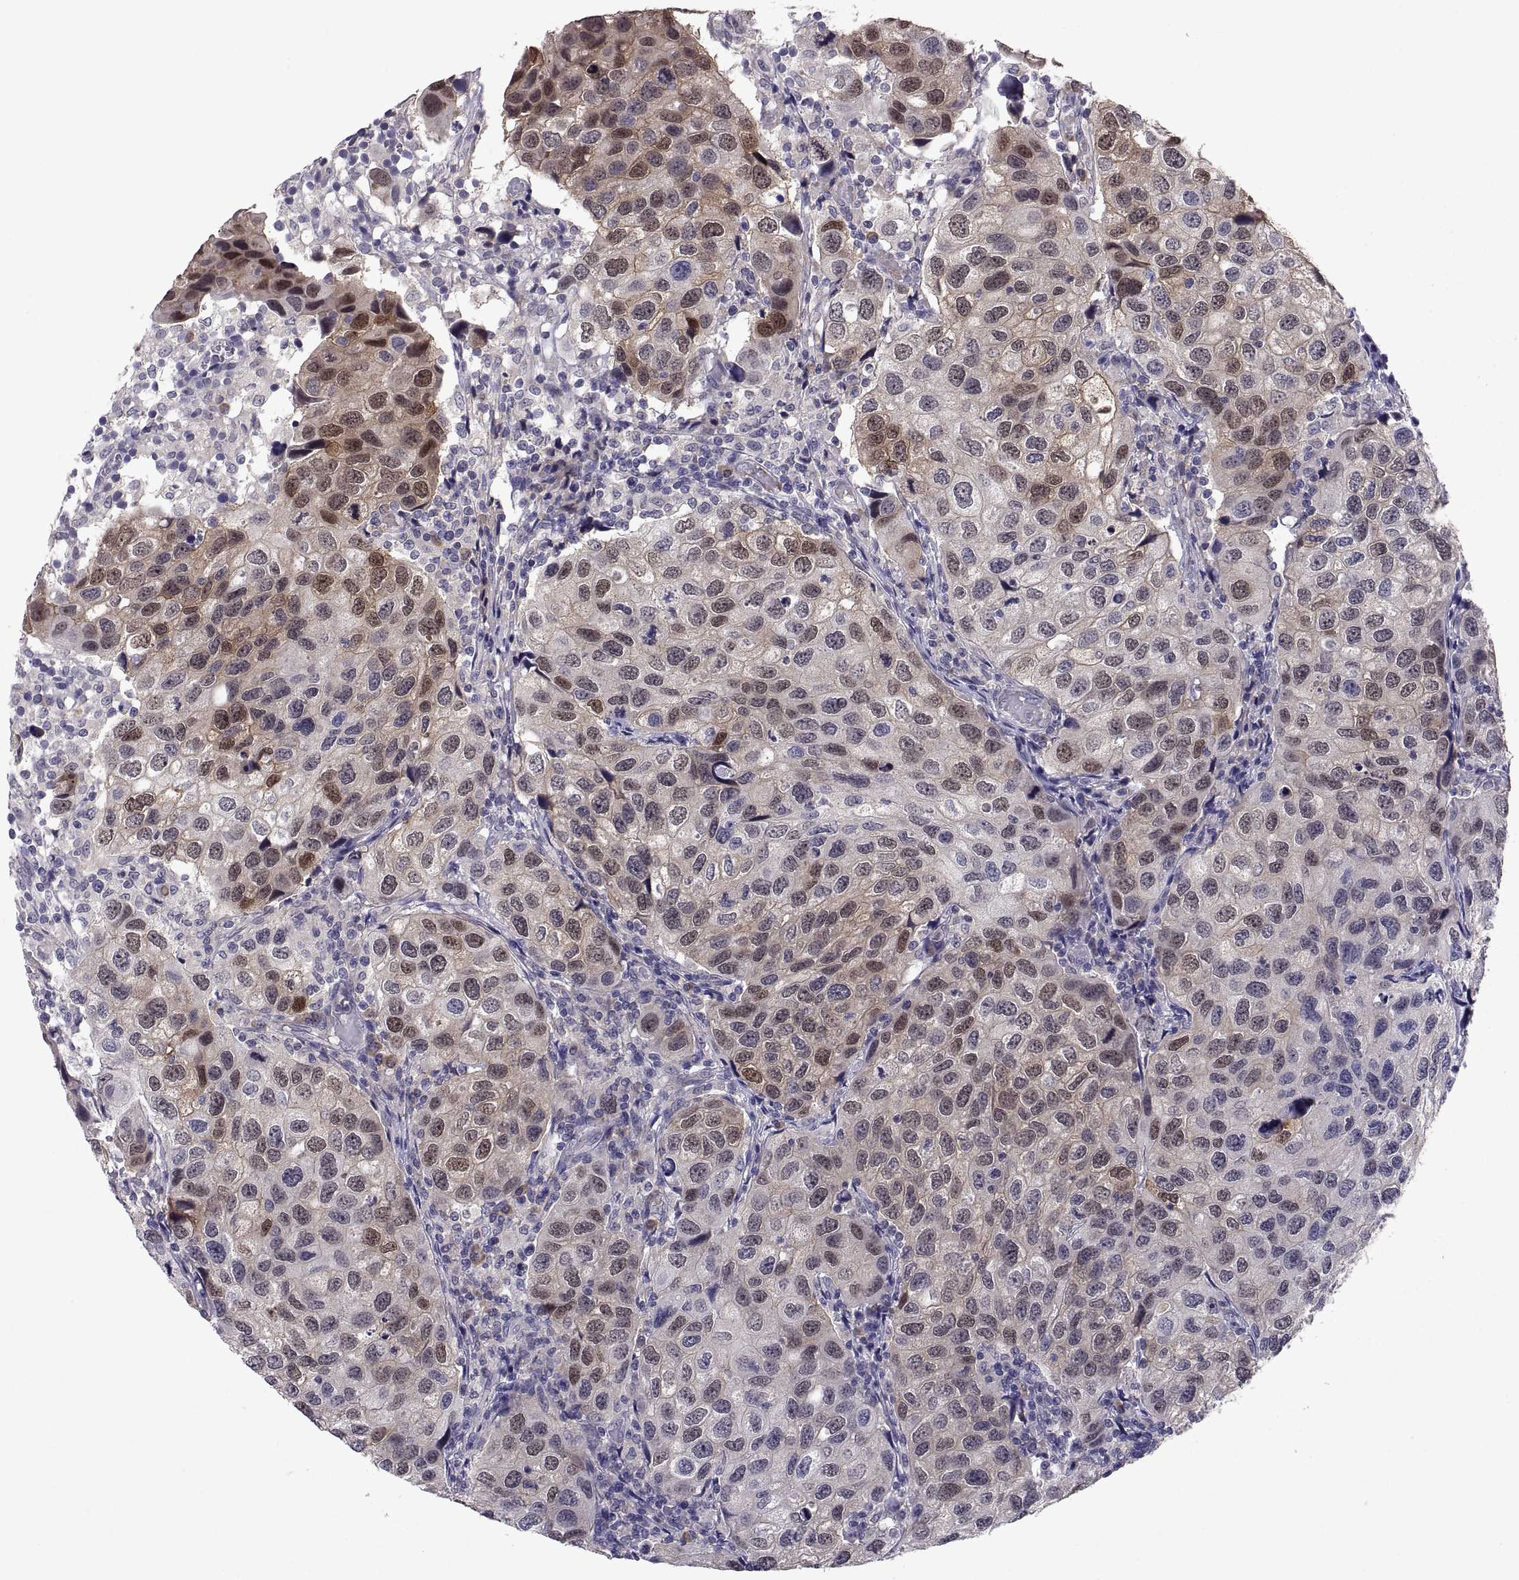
{"staining": {"intensity": "strong", "quantity": "25%-75%", "location": "nuclear"}, "tissue": "urothelial cancer", "cell_type": "Tumor cells", "image_type": "cancer", "snomed": [{"axis": "morphology", "description": "Urothelial carcinoma, High grade"}, {"axis": "topography", "description": "Urinary bladder"}], "caption": "Protein expression analysis of human urothelial cancer reveals strong nuclear staining in about 25%-75% of tumor cells.", "gene": "PKP1", "patient": {"sex": "male", "age": 79}}